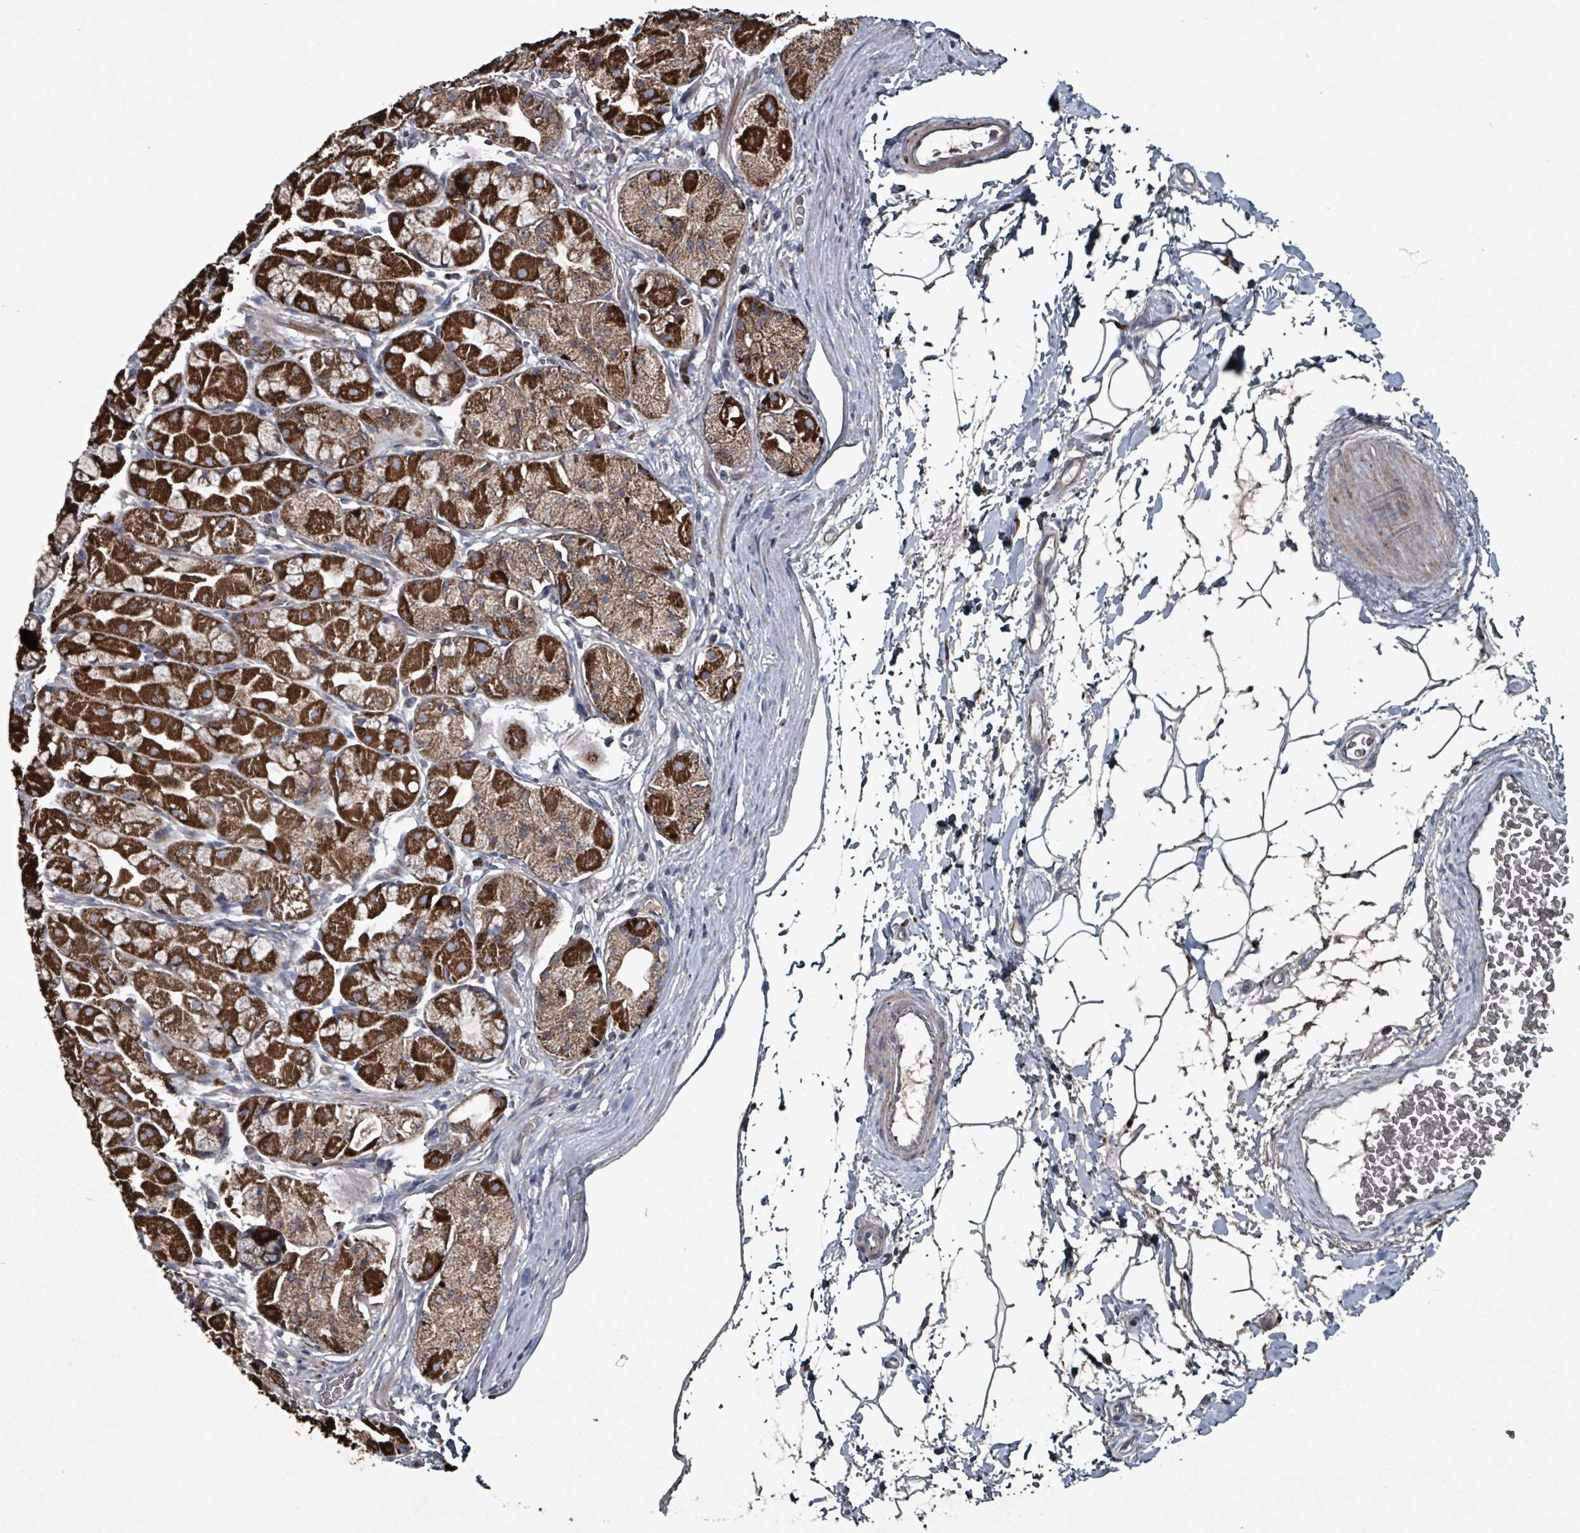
{"staining": {"intensity": "strong", "quantity": ">75%", "location": "cytoplasmic/membranous"}, "tissue": "stomach", "cell_type": "Glandular cells", "image_type": "normal", "snomed": [{"axis": "morphology", "description": "Normal tissue, NOS"}, {"axis": "topography", "description": "Stomach"}], "caption": "Stomach stained with a brown dye demonstrates strong cytoplasmic/membranous positive staining in about >75% of glandular cells.", "gene": "ABHD18", "patient": {"sex": "male", "age": 57}}